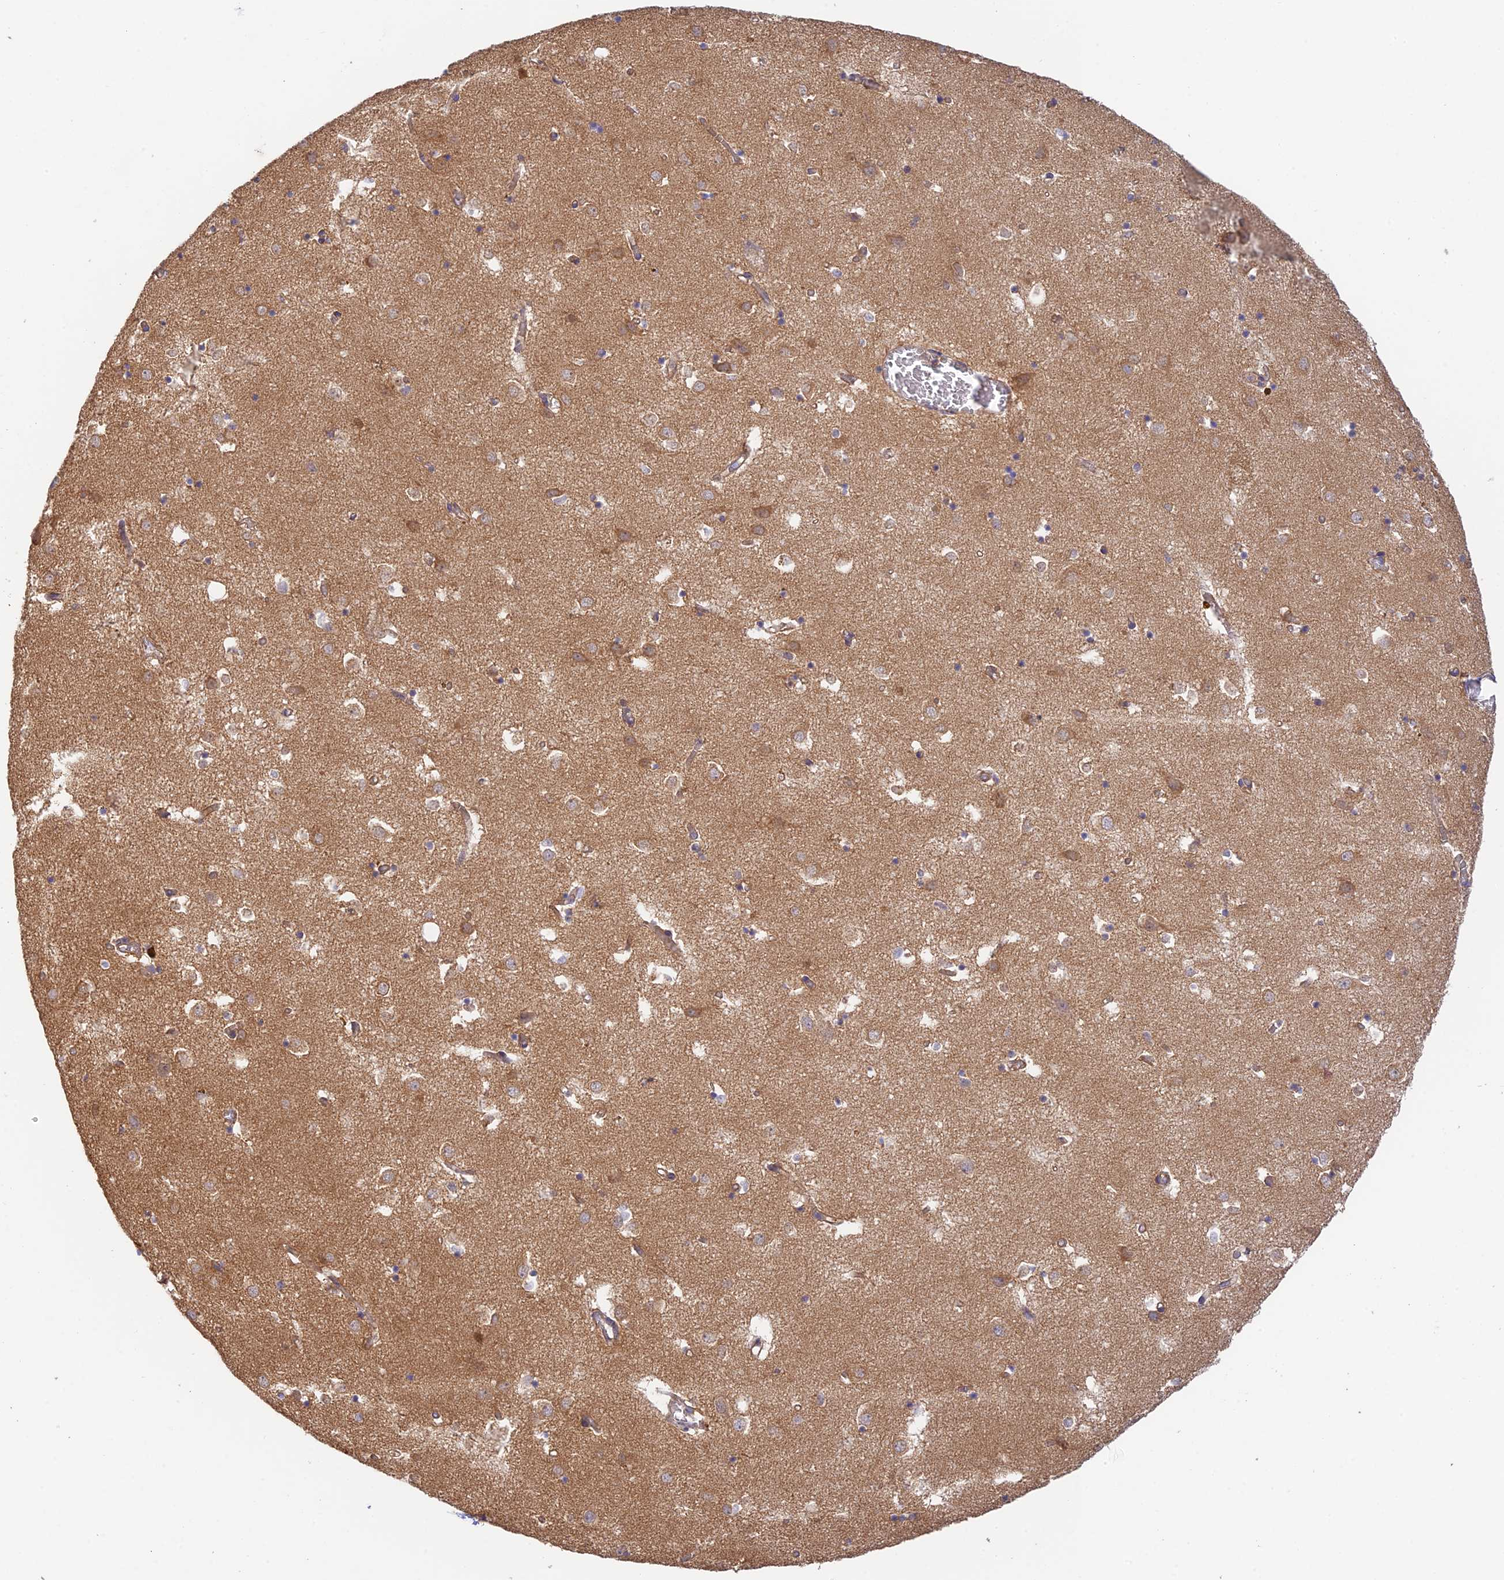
{"staining": {"intensity": "weak", "quantity": "25%-75%", "location": "cytoplasmic/membranous"}, "tissue": "caudate", "cell_type": "Glial cells", "image_type": "normal", "snomed": [{"axis": "morphology", "description": "Normal tissue, NOS"}, {"axis": "topography", "description": "Lateral ventricle wall"}], "caption": "Immunohistochemical staining of unremarkable caudate shows 25%-75% levels of weak cytoplasmic/membranous protein staining in about 25%-75% of glial cells. The protein is shown in brown color, while the nuclei are stained blue.", "gene": "MYO9A", "patient": {"sex": "male", "age": 70}}